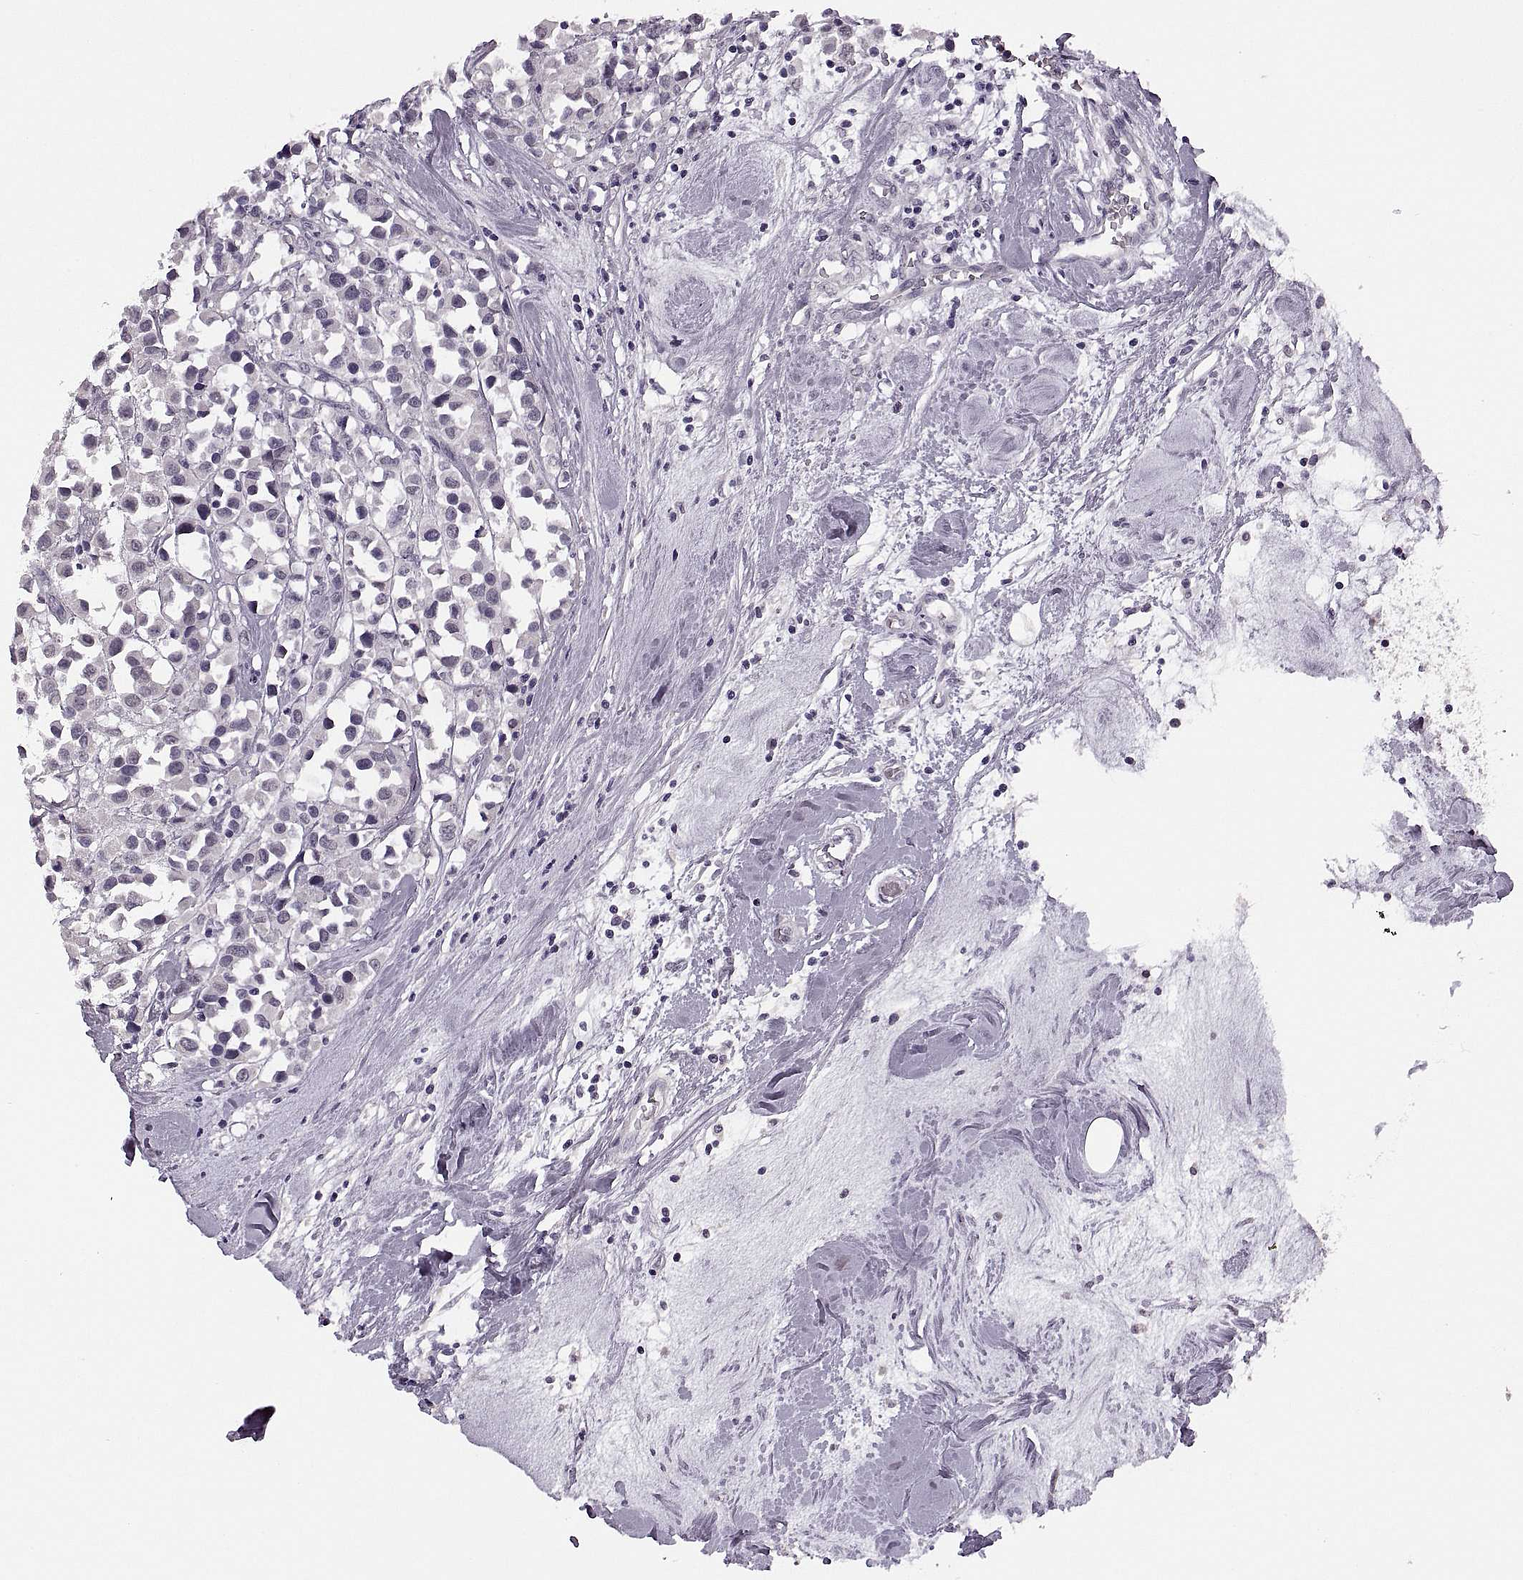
{"staining": {"intensity": "negative", "quantity": "none", "location": "none"}, "tissue": "breast cancer", "cell_type": "Tumor cells", "image_type": "cancer", "snomed": [{"axis": "morphology", "description": "Duct carcinoma"}, {"axis": "topography", "description": "Breast"}], "caption": "This is an IHC photomicrograph of breast intraductal carcinoma. There is no positivity in tumor cells.", "gene": "PAGE5", "patient": {"sex": "female", "age": 61}}